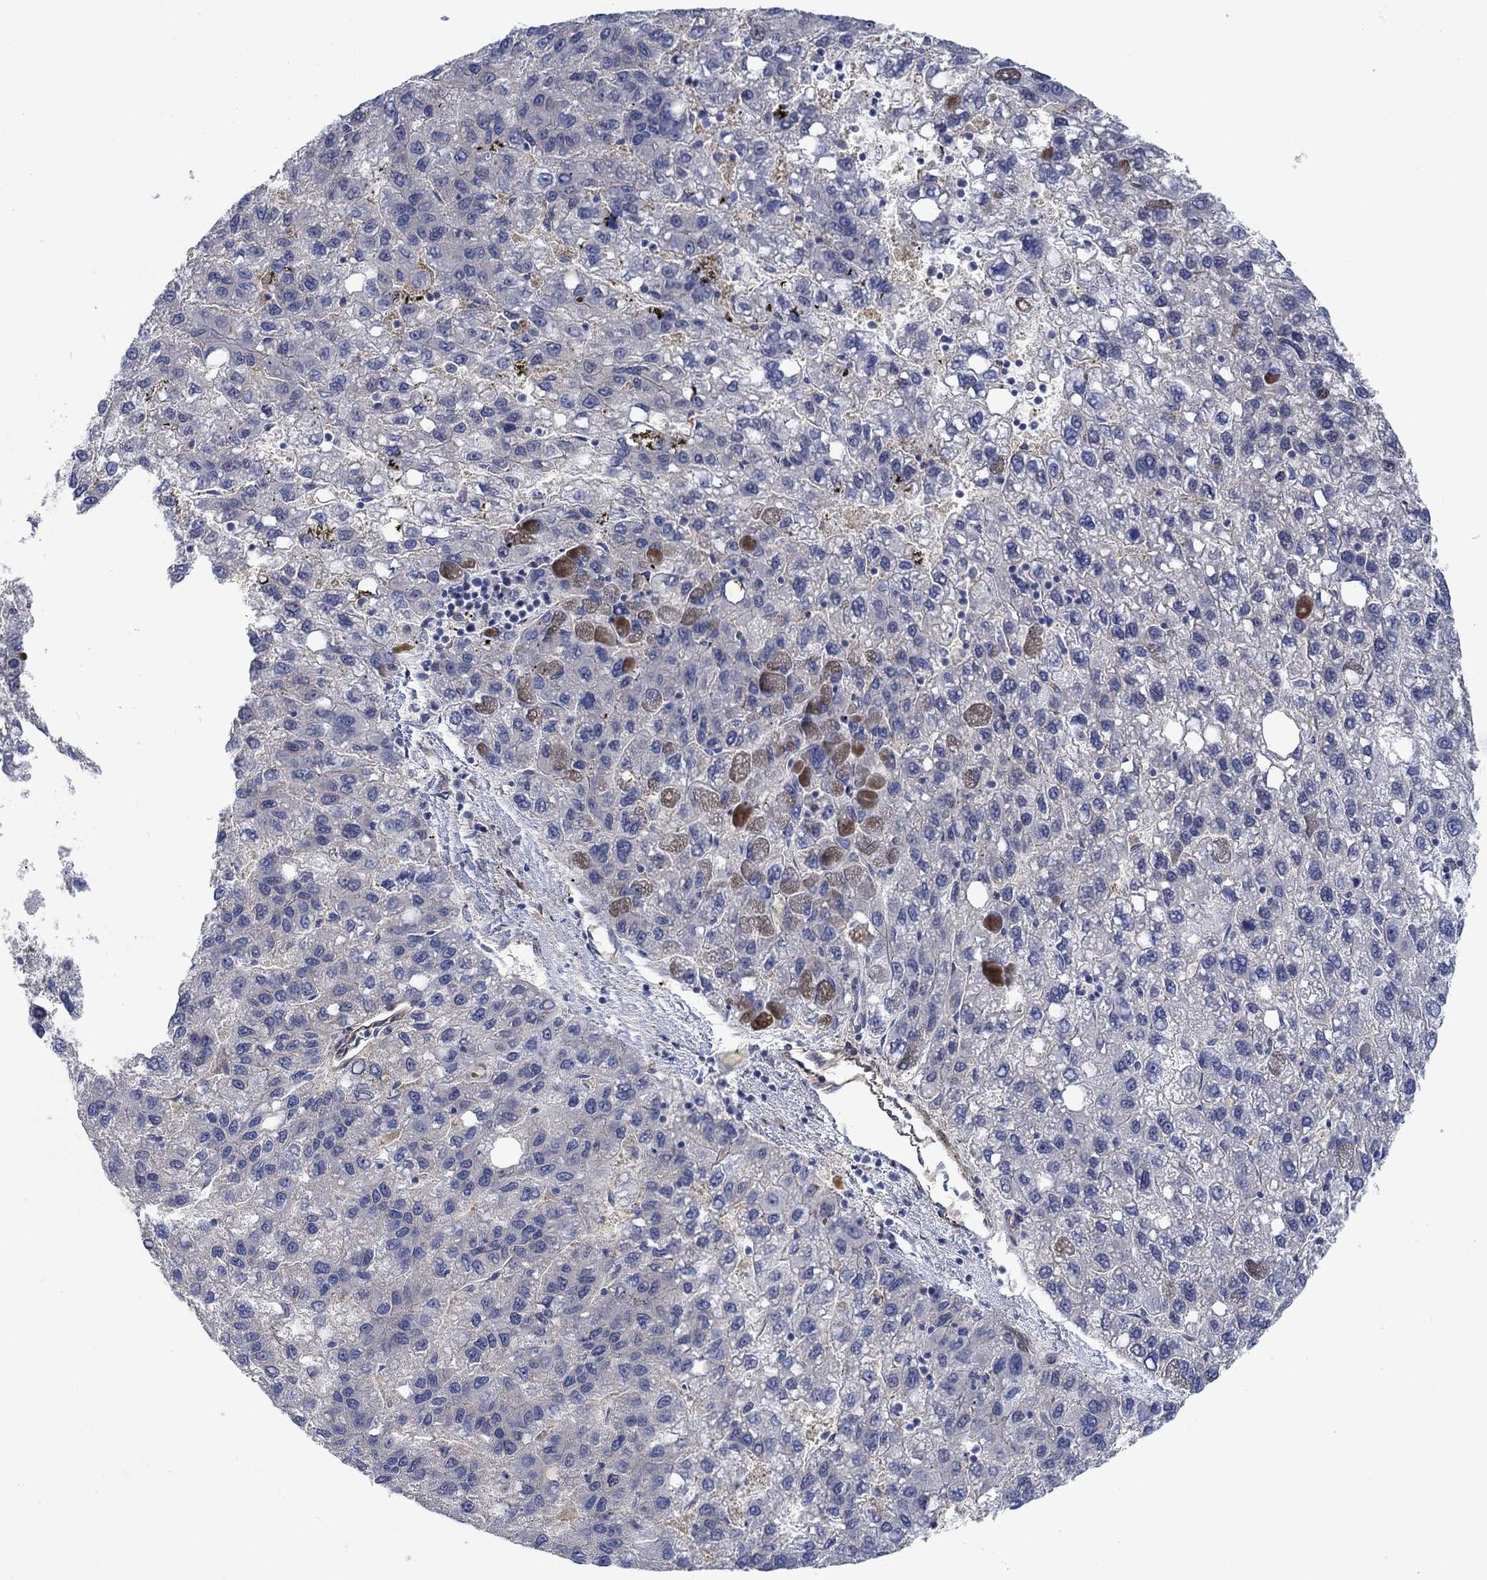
{"staining": {"intensity": "negative", "quantity": "none", "location": "none"}, "tissue": "liver cancer", "cell_type": "Tumor cells", "image_type": "cancer", "snomed": [{"axis": "morphology", "description": "Carcinoma, Hepatocellular, NOS"}, {"axis": "topography", "description": "Liver"}], "caption": "An immunohistochemistry (IHC) histopathology image of hepatocellular carcinoma (liver) is shown. There is no staining in tumor cells of hepatocellular carcinoma (liver).", "gene": "KCNH8", "patient": {"sex": "female", "age": 82}}